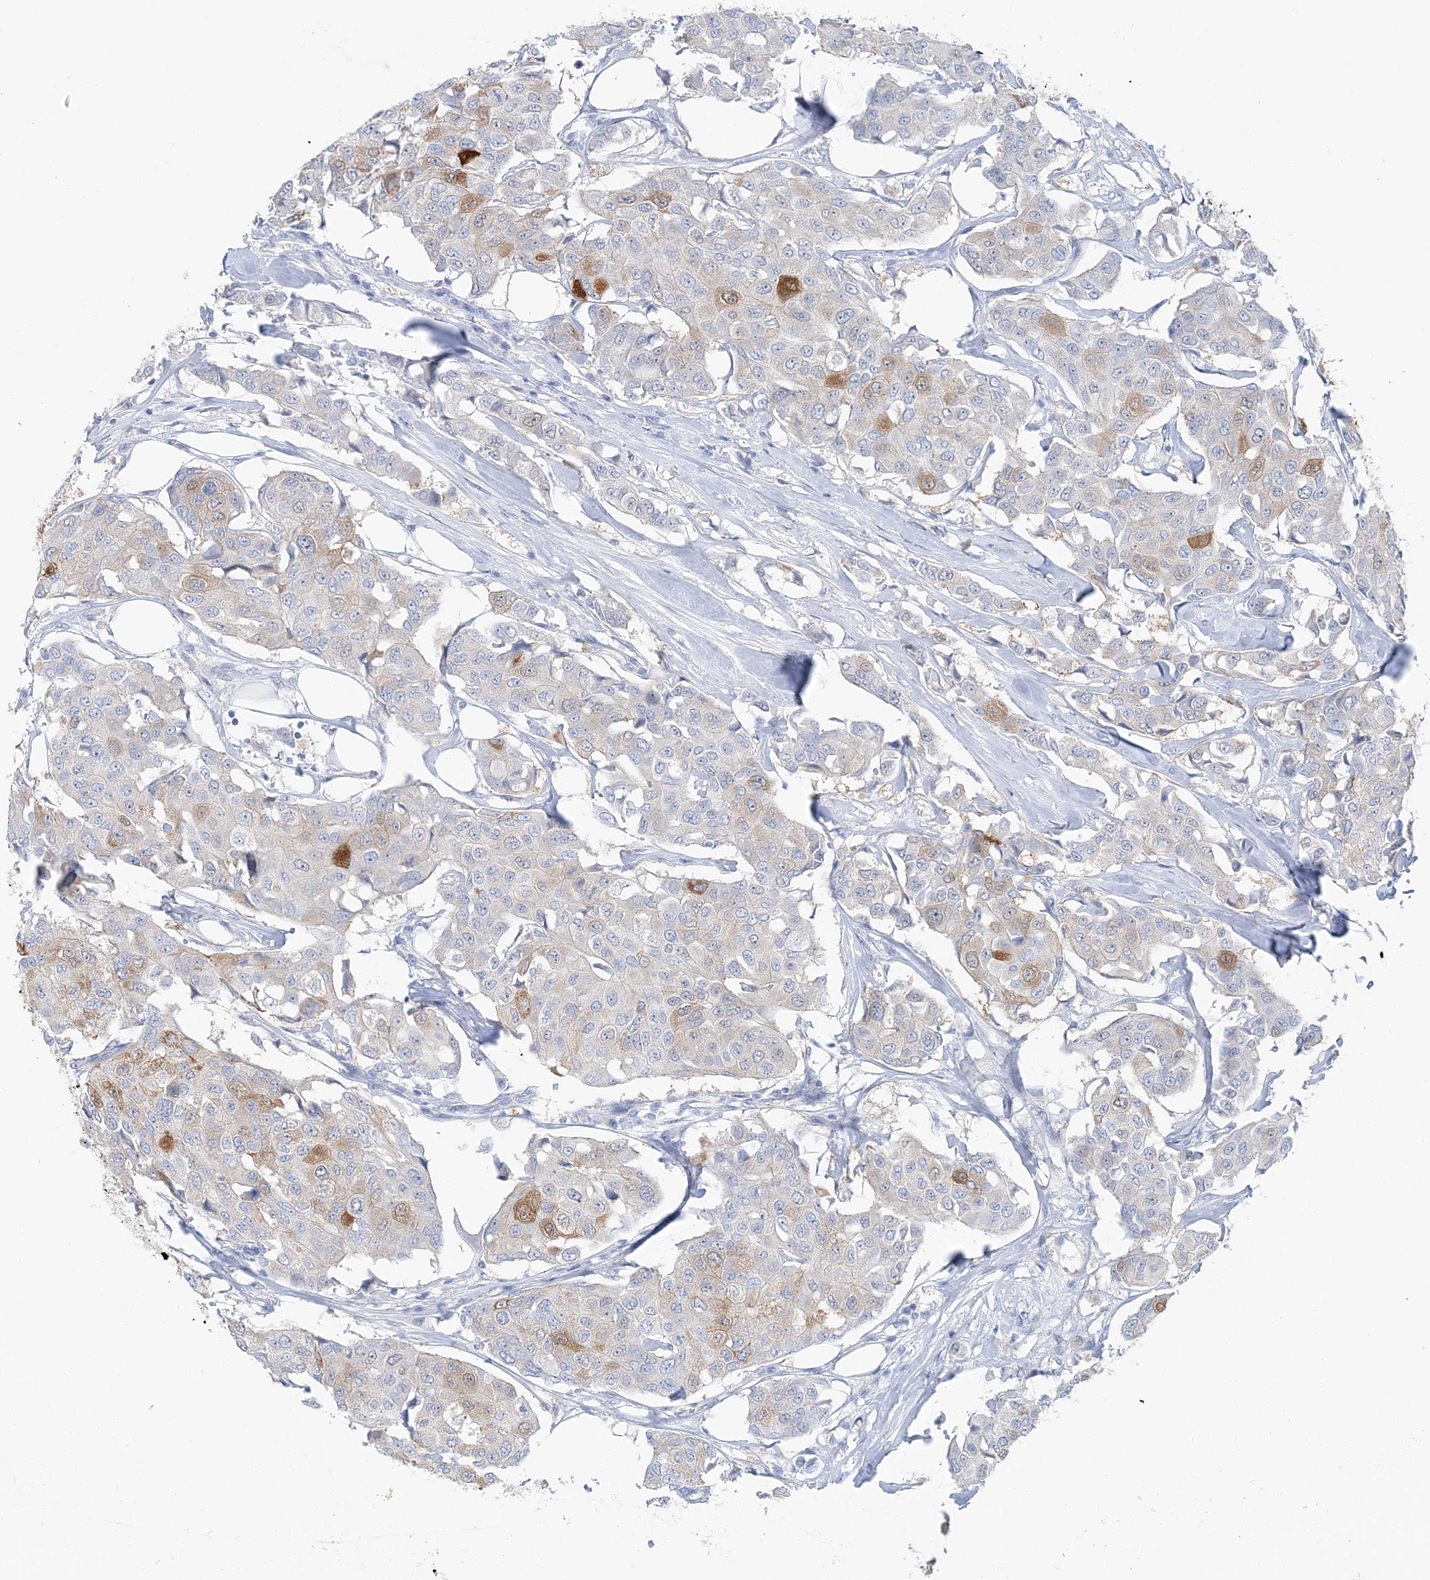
{"staining": {"intensity": "moderate", "quantity": "<25%", "location": "cytoplasmic/membranous"}, "tissue": "breast cancer", "cell_type": "Tumor cells", "image_type": "cancer", "snomed": [{"axis": "morphology", "description": "Duct carcinoma"}, {"axis": "topography", "description": "Breast"}], "caption": "High-magnification brightfield microscopy of invasive ductal carcinoma (breast) stained with DAB (brown) and counterstained with hematoxylin (blue). tumor cells exhibit moderate cytoplasmic/membranous expression is present in approximately<25% of cells.", "gene": "HMGCS1", "patient": {"sex": "female", "age": 80}}